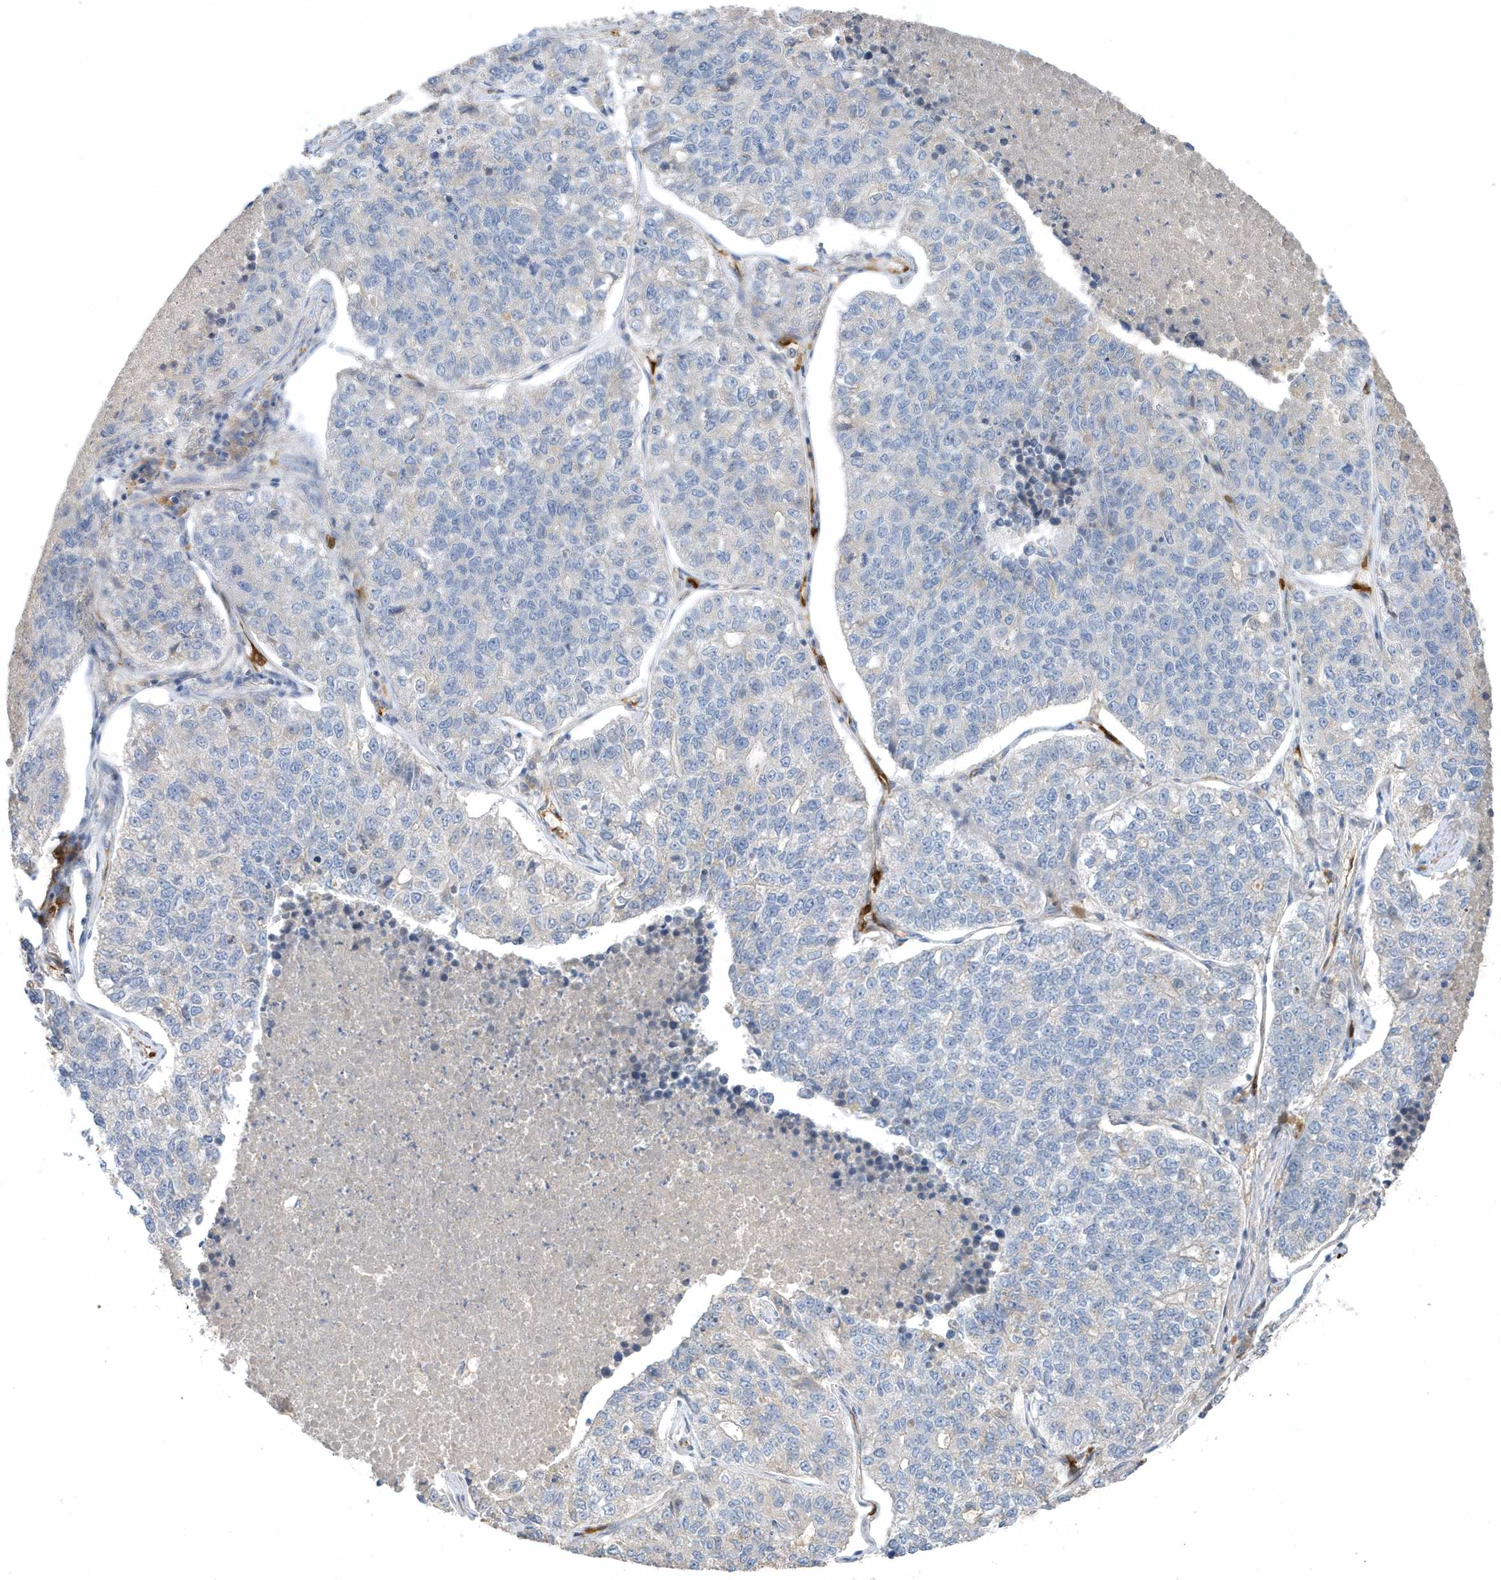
{"staining": {"intensity": "negative", "quantity": "none", "location": "none"}, "tissue": "lung cancer", "cell_type": "Tumor cells", "image_type": "cancer", "snomed": [{"axis": "morphology", "description": "Adenocarcinoma, NOS"}, {"axis": "topography", "description": "Lung"}], "caption": "Micrograph shows no significant protein staining in tumor cells of adenocarcinoma (lung). The staining was performed using DAB to visualize the protein expression in brown, while the nuclei were stained in blue with hematoxylin (Magnification: 20x).", "gene": "USP53", "patient": {"sex": "male", "age": 49}}